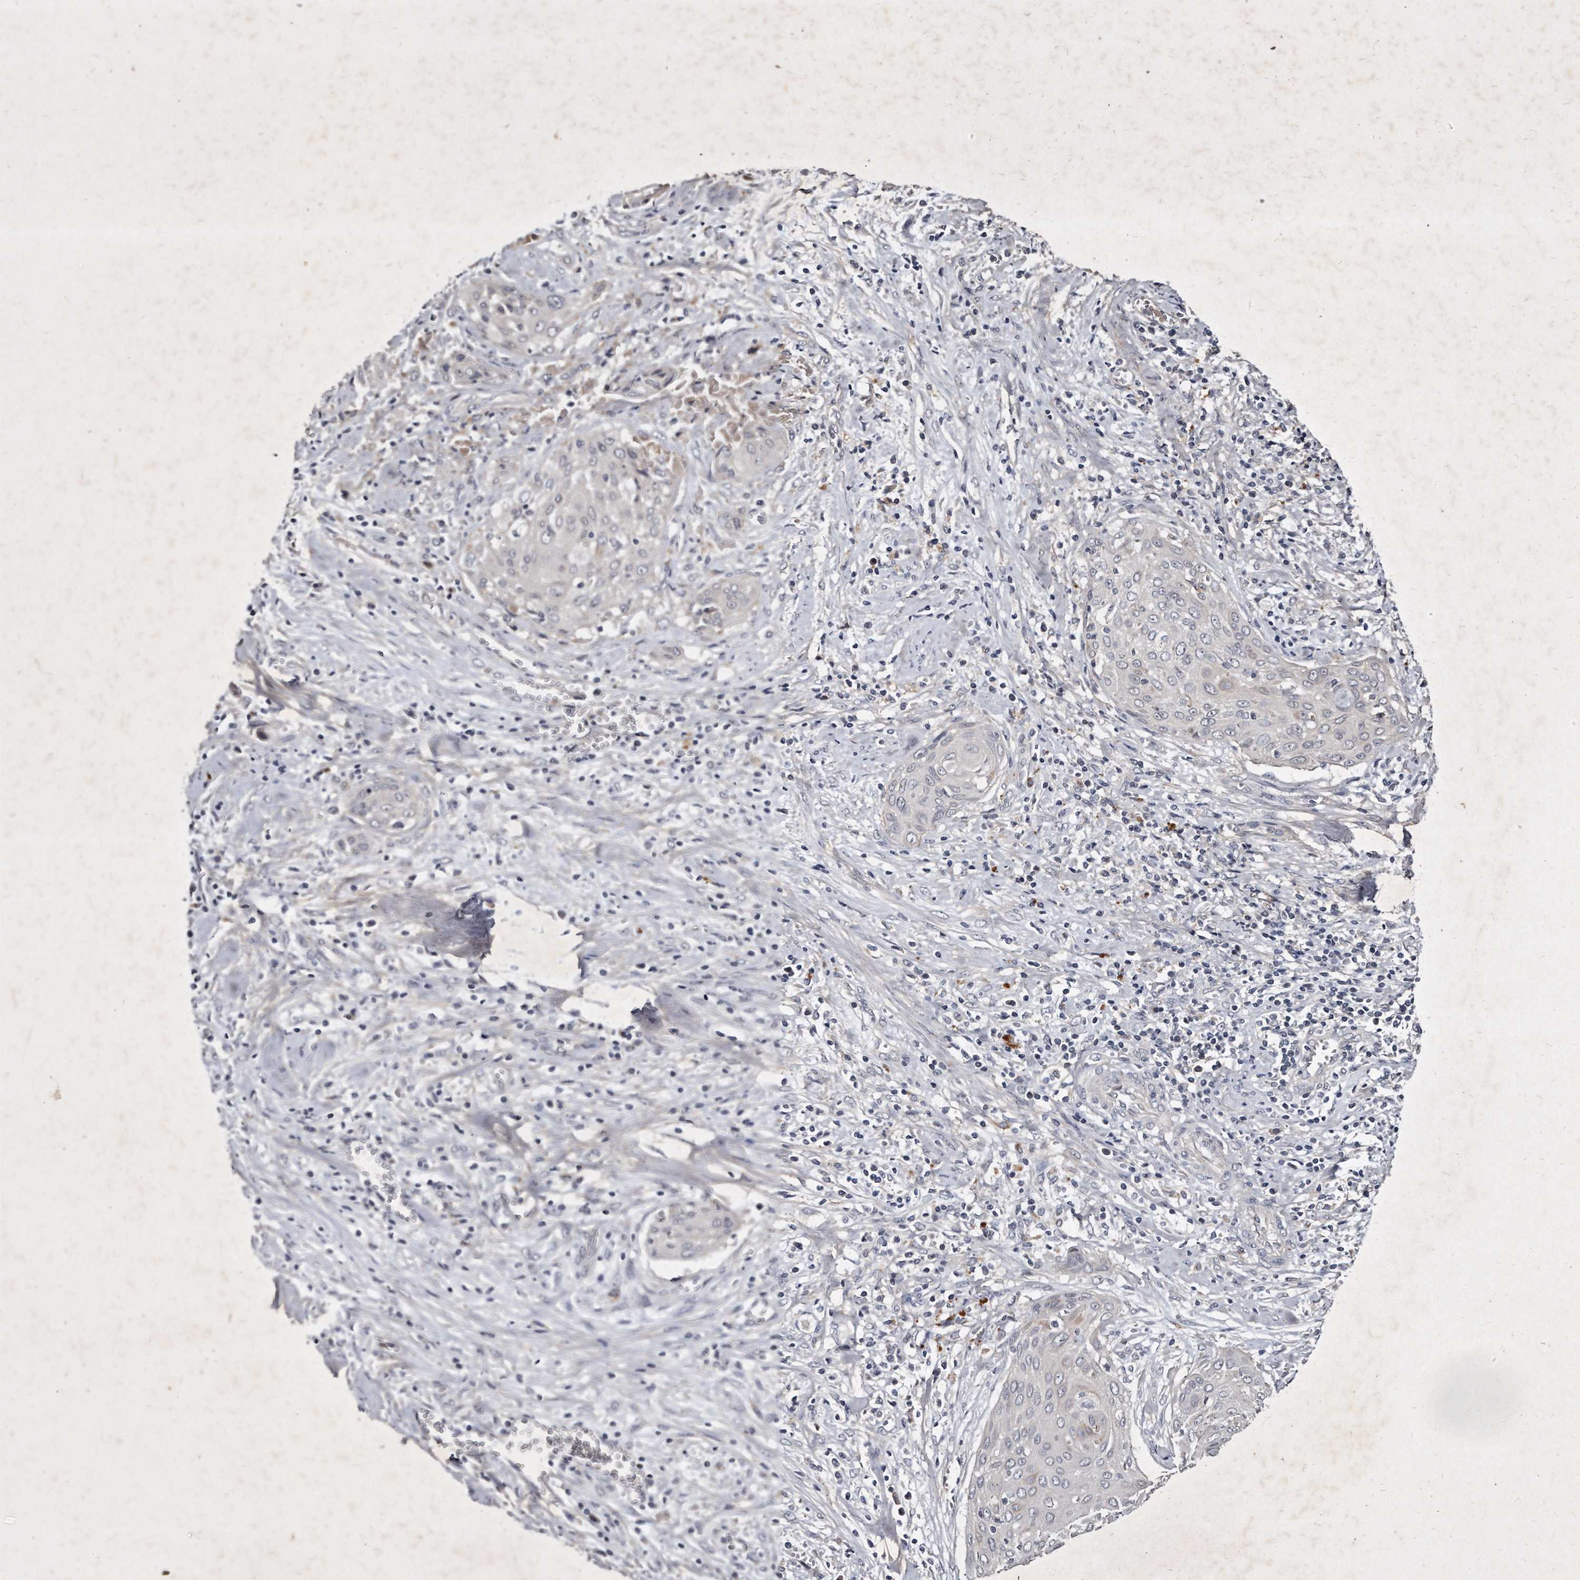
{"staining": {"intensity": "negative", "quantity": "none", "location": "none"}, "tissue": "cervical cancer", "cell_type": "Tumor cells", "image_type": "cancer", "snomed": [{"axis": "morphology", "description": "Squamous cell carcinoma, NOS"}, {"axis": "topography", "description": "Cervix"}], "caption": "The micrograph displays no significant expression in tumor cells of squamous cell carcinoma (cervical).", "gene": "KLHDC3", "patient": {"sex": "female", "age": 55}}